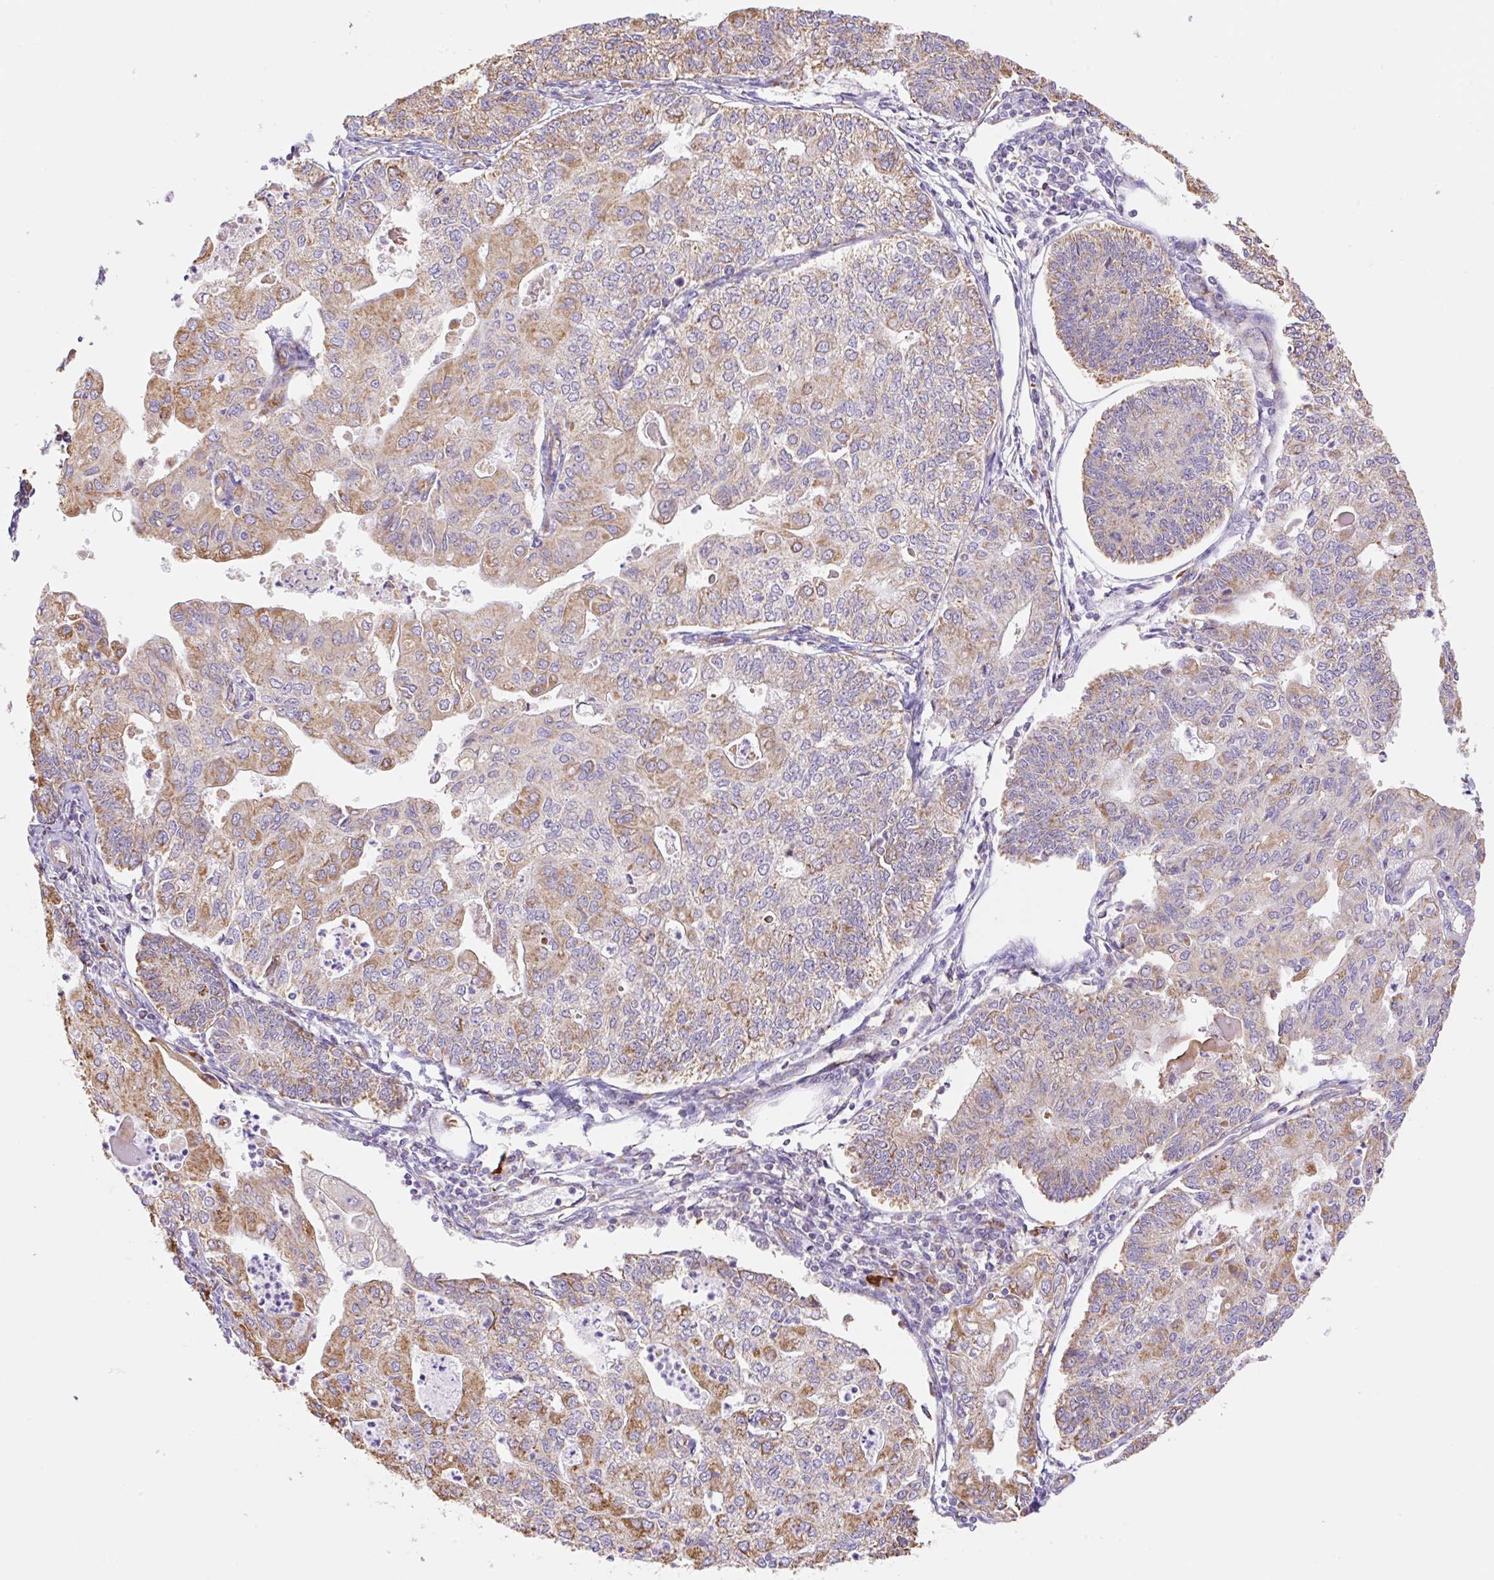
{"staining": {"intensity": "moderate", "quantity": ">75%", "location": "cytoplasmic/membranous"}, "tissue": "endometrial cancer", "cell_type": "Tumor cells", "image_type": "cancer", "snomed": [{"axis": "morphology", "description": "Adenocarcinoma, NOS"}, {"axis": "topography", "description": "Endometrium"}], "caption": "High-power microscopy captured an immunohistochemistry (IHC) histopathology image of endometrial adenocarcinoma, revealing moderate cytoplasmic/membranous expression in approximately >75% of tumor cells.", "gene": "ESAM", "patient": {"sex": "female", "age": 56}}